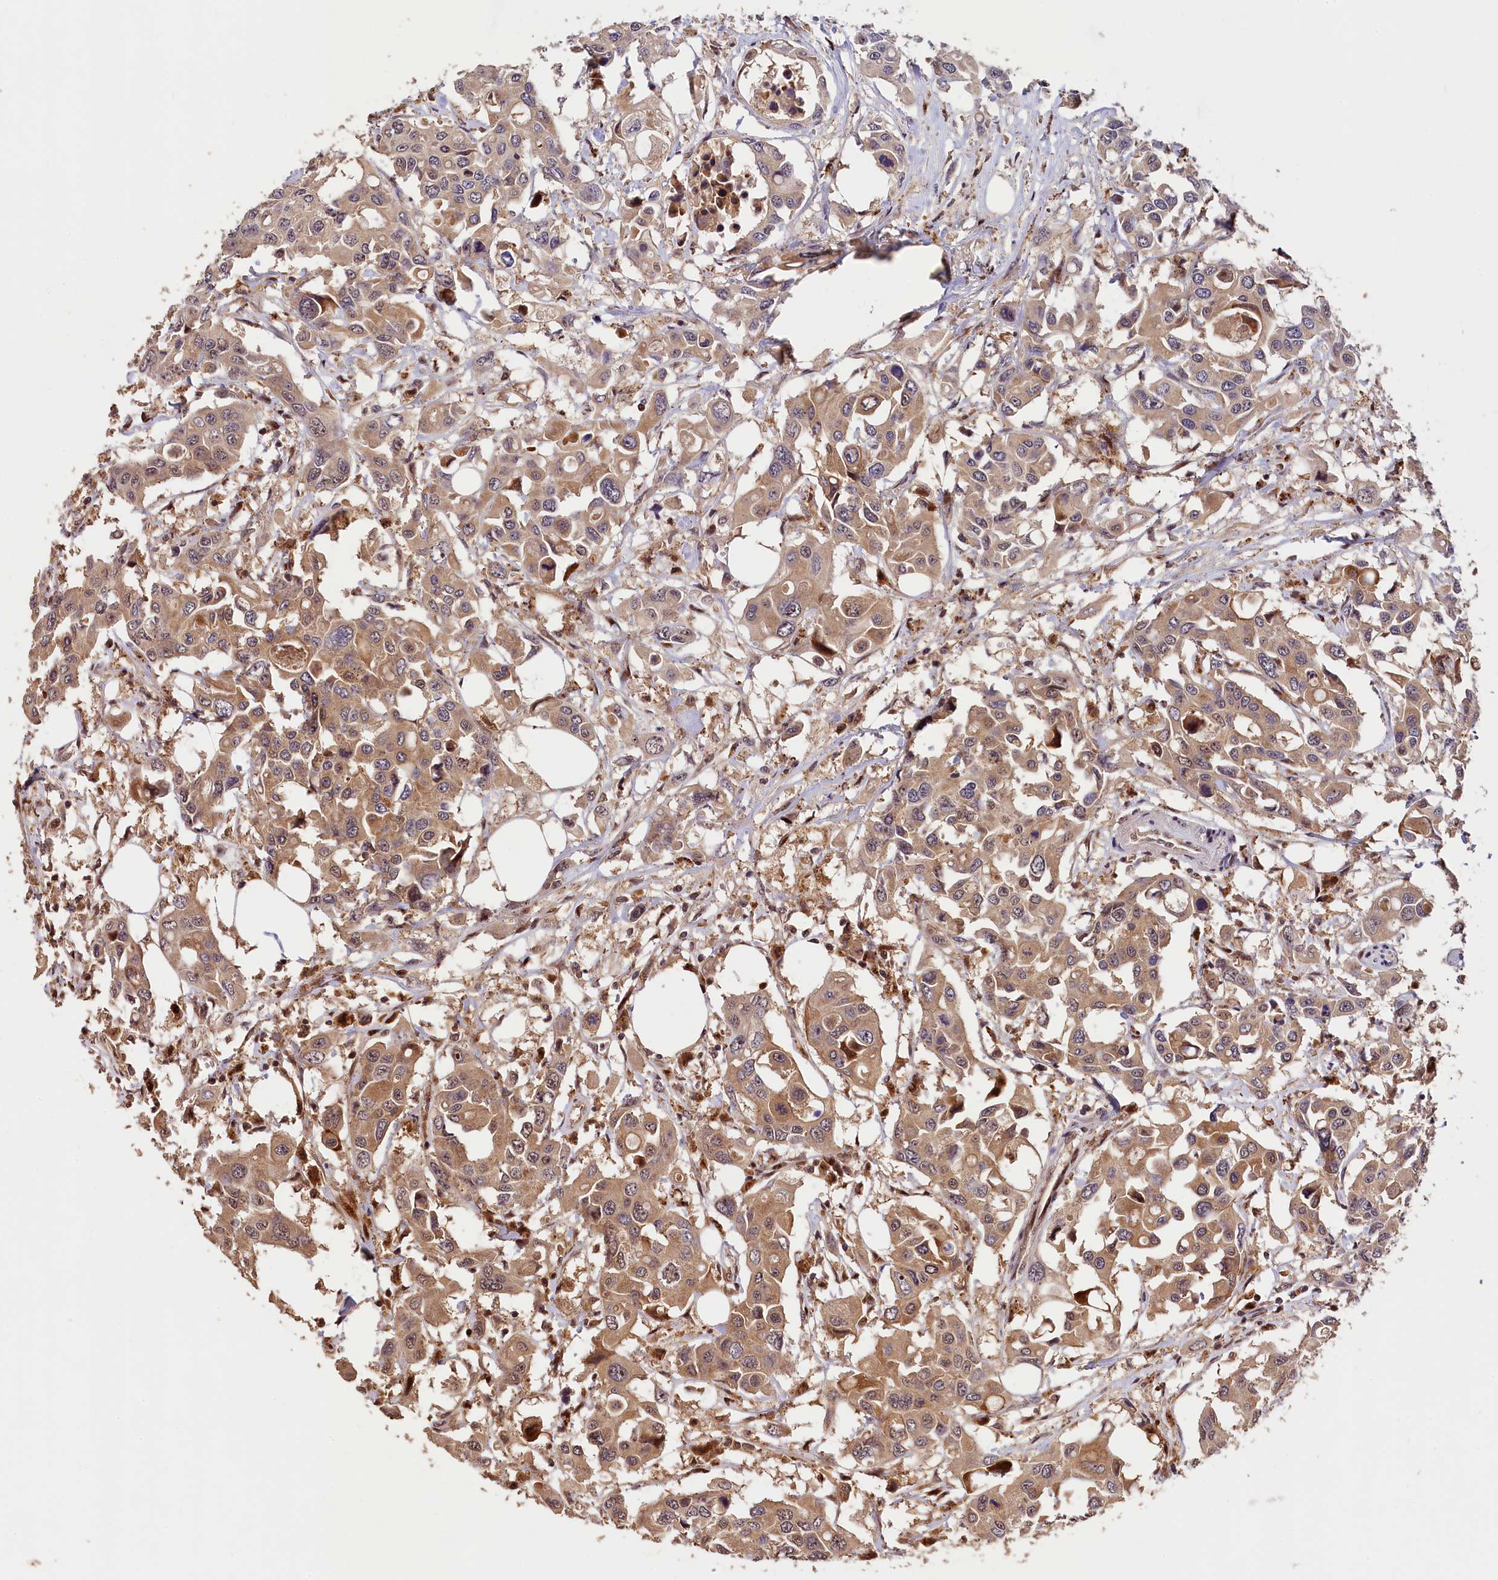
{"staining": {"intensity": "weak", "quantity": ">75%", "location": "cytoplasmic/membranous,nuclear"}, "tissue": "colorectal cancer", "cell_type": "Tumor cells", "image_type": "cancer", "snomed": [{"axis": "morphology", "description": "Adenocarcinoma, NOS"}, {"axis": "topography", "description": "Colon"}], "caption": "Protein expression analysis of human colorectal adenocarcinoma reveals weak cytoplasmic/membranous and nuclear staining in about >75% of tumor cells.", "gene": "PHAF1", "patient": {"sex": "male", "age": 77}}